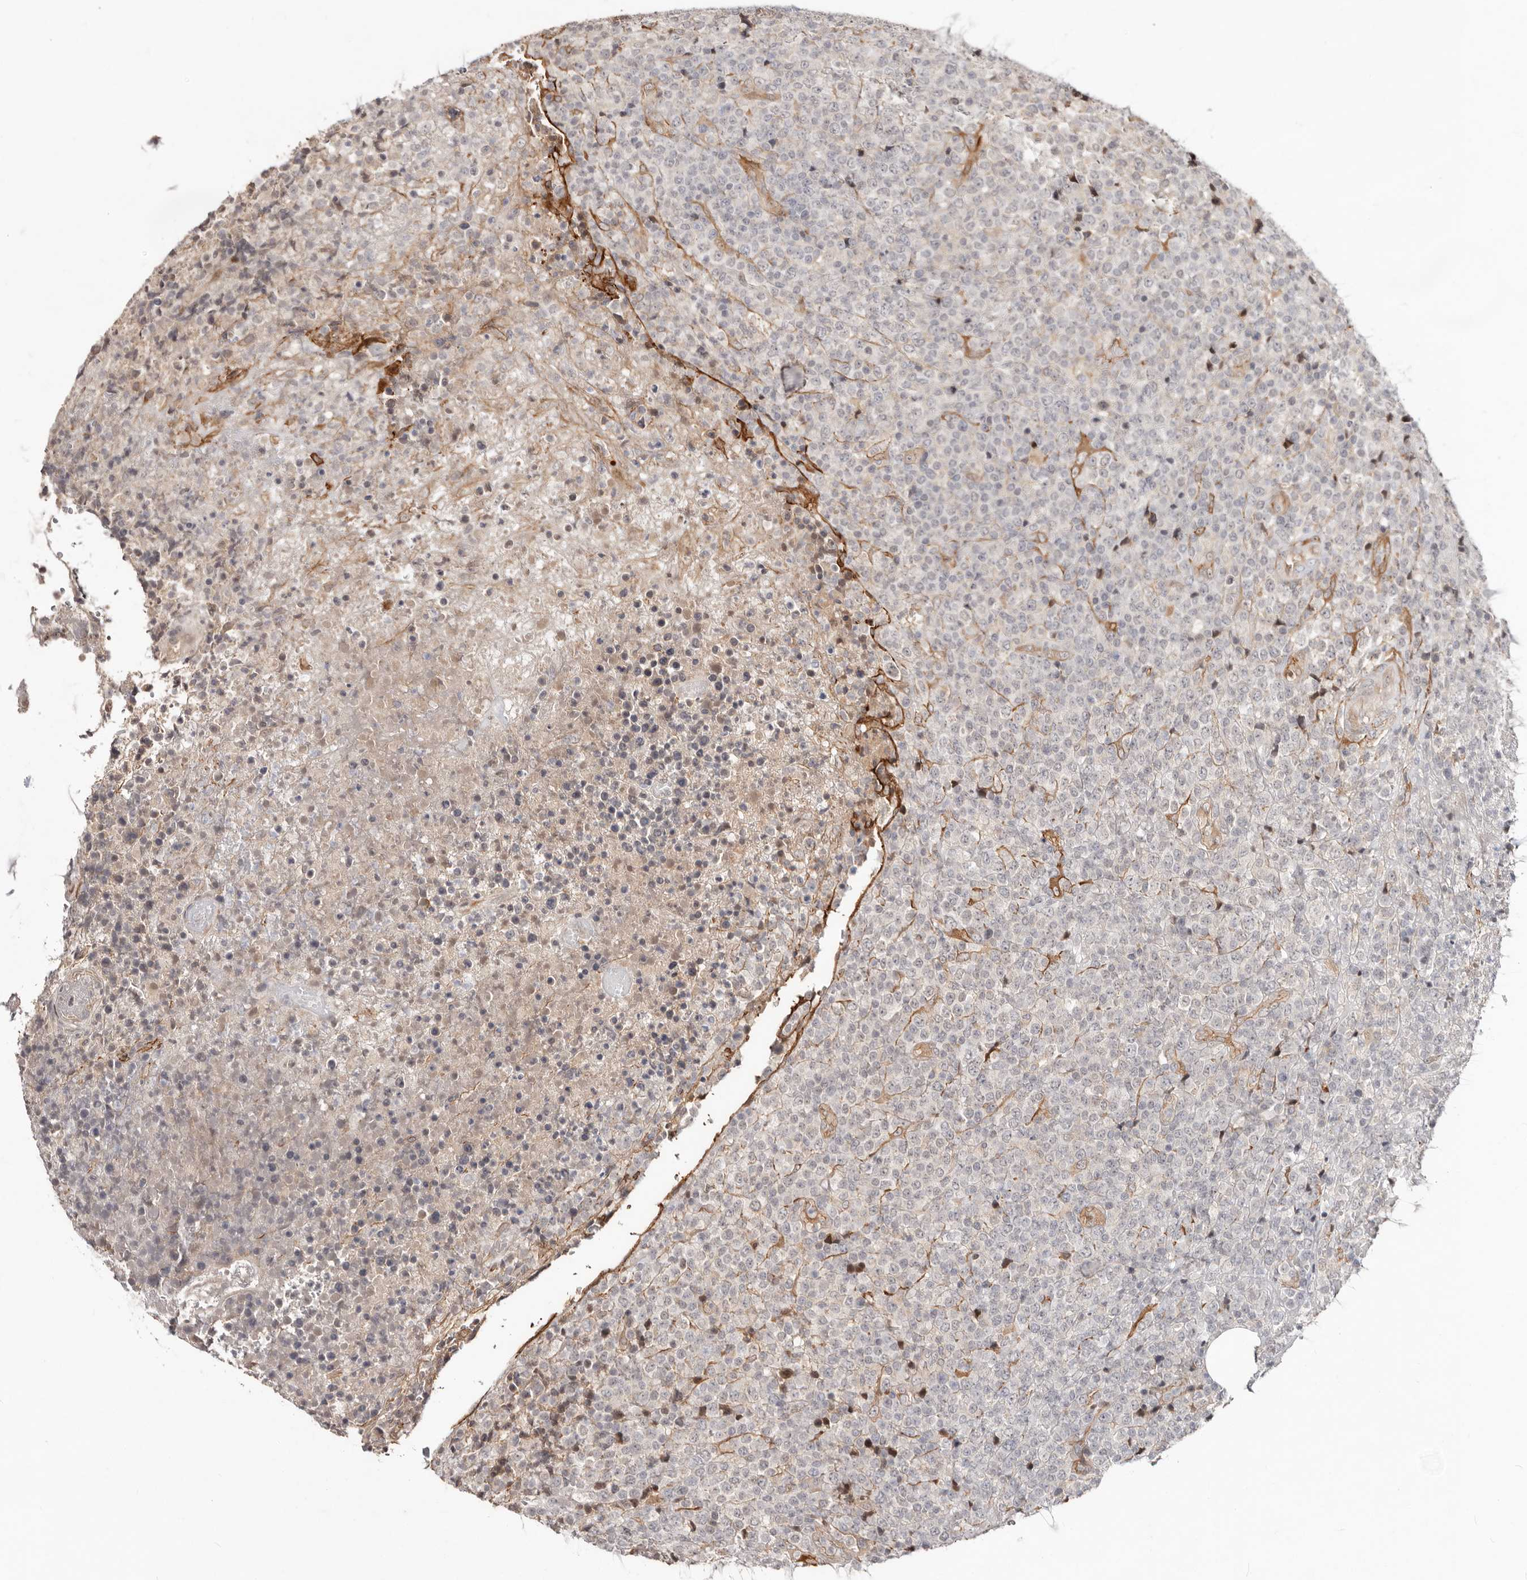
{"staining": {"intensity": "negative", "quantity": "none", "location": "none"}, "tissue": "lymphoma", "cell_type": "Tumor cells", "image_type": "cancer", "snomed": [{"axis": "morphology", "description": "Malignant lymphoma, non-Hodgkin's type, High grade"}, {"axis": "topography", "description": "Lymph node"}], "caption": "Immunohistochemistry (IHC) of lymphoma exhibits no positivity in tumor cells.", "gene": "SZT2", "patient": {"sex": "male", "age": 13}}